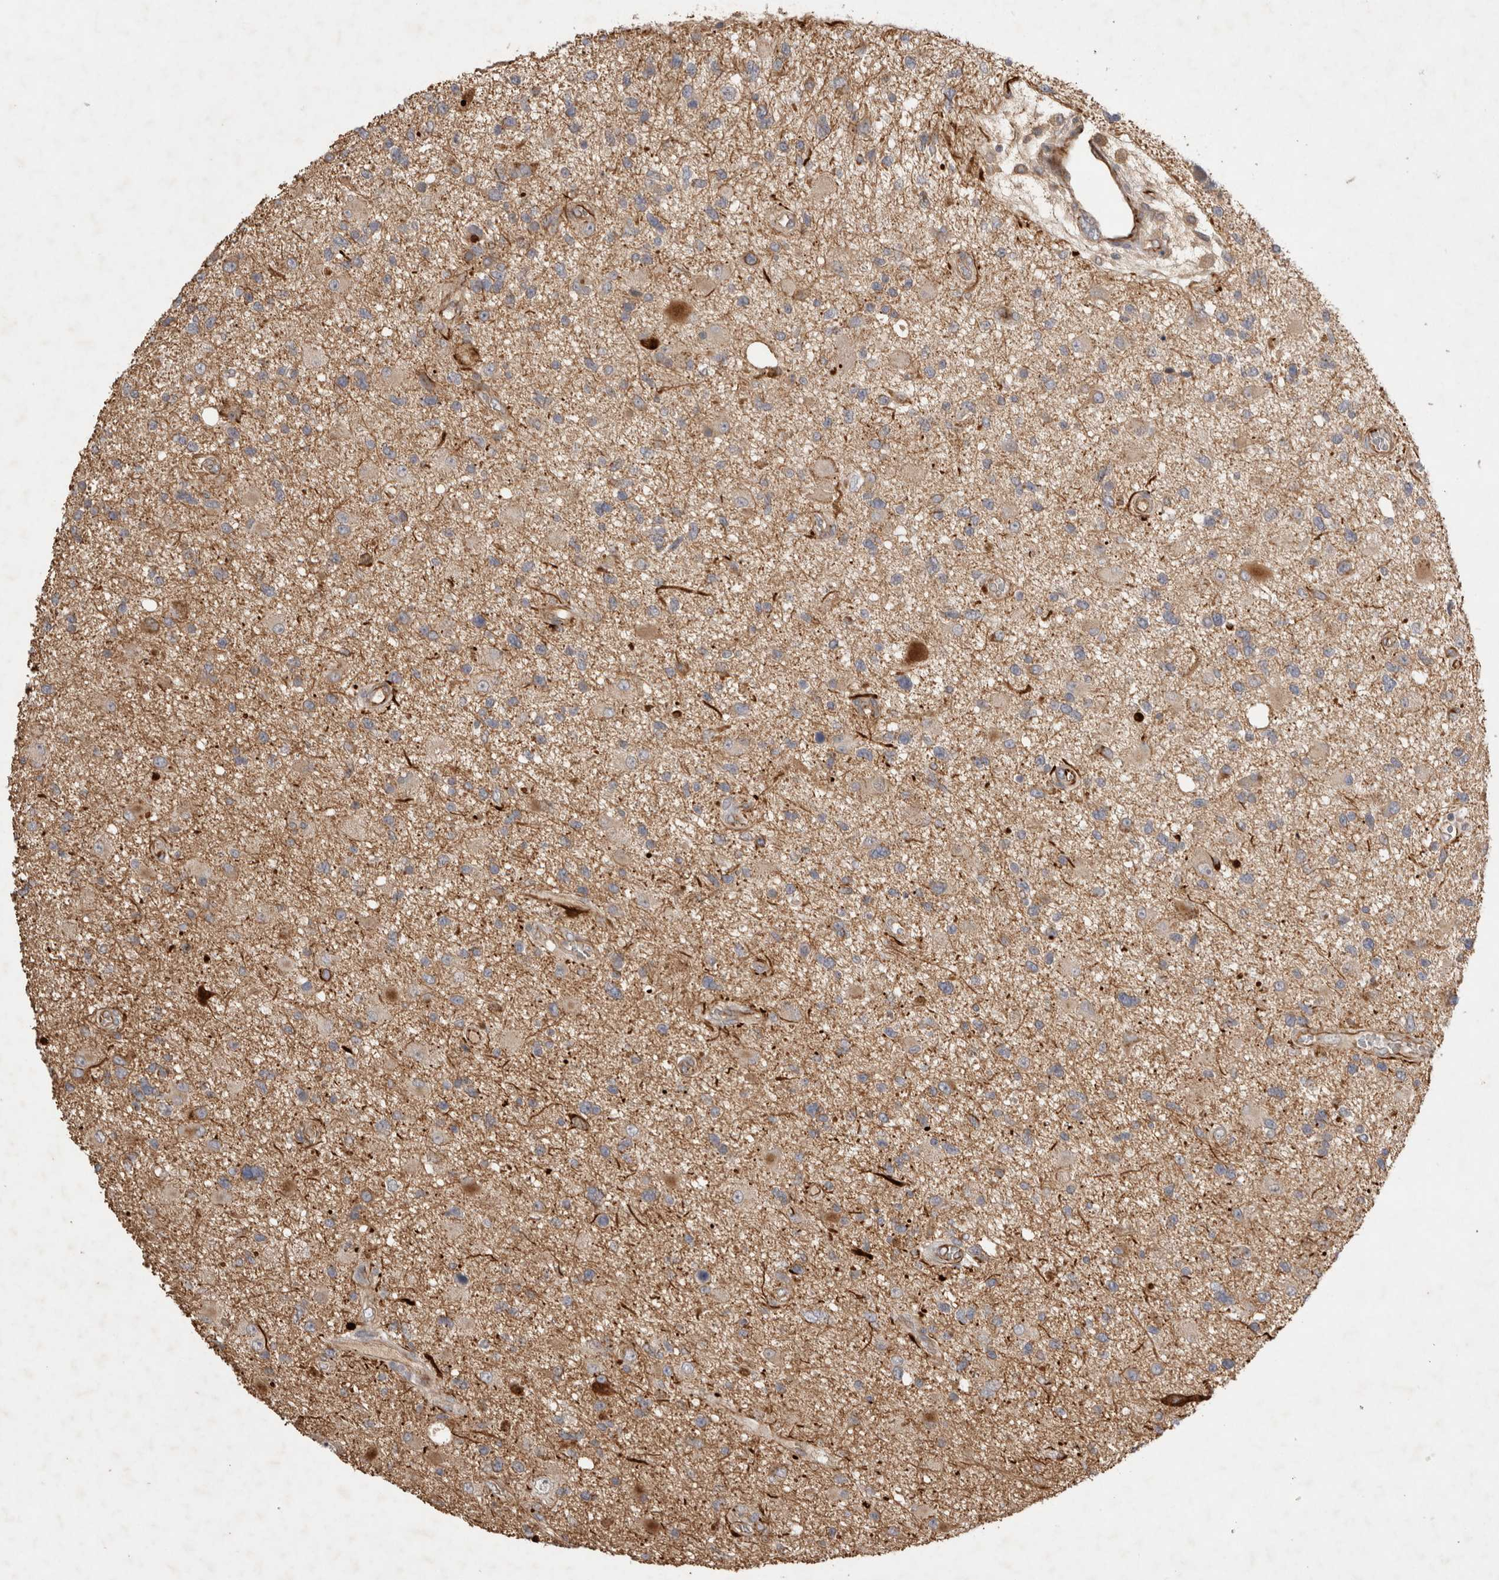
{"staining": {"intensity": "weak", "quantity": "25%-75%", "location": "cytoplasmic/membranous"}, "tissue": "glioma", "cell_type": "Tumor cells", "image_type": "cancer", "snomed": [{"axis": "morphology", "description": "Glioma, malignant, High grade"}, {"axis": "topography", "description": "Brain"}], "caption": "This is an image of immunohistochemistry staining of malignant glioma (high-grade), which shows weak staining in the cytoplasmic/membranous of tumor cells.", "gene": "NMU", "patient": {"sex": "male", "age": 33}}